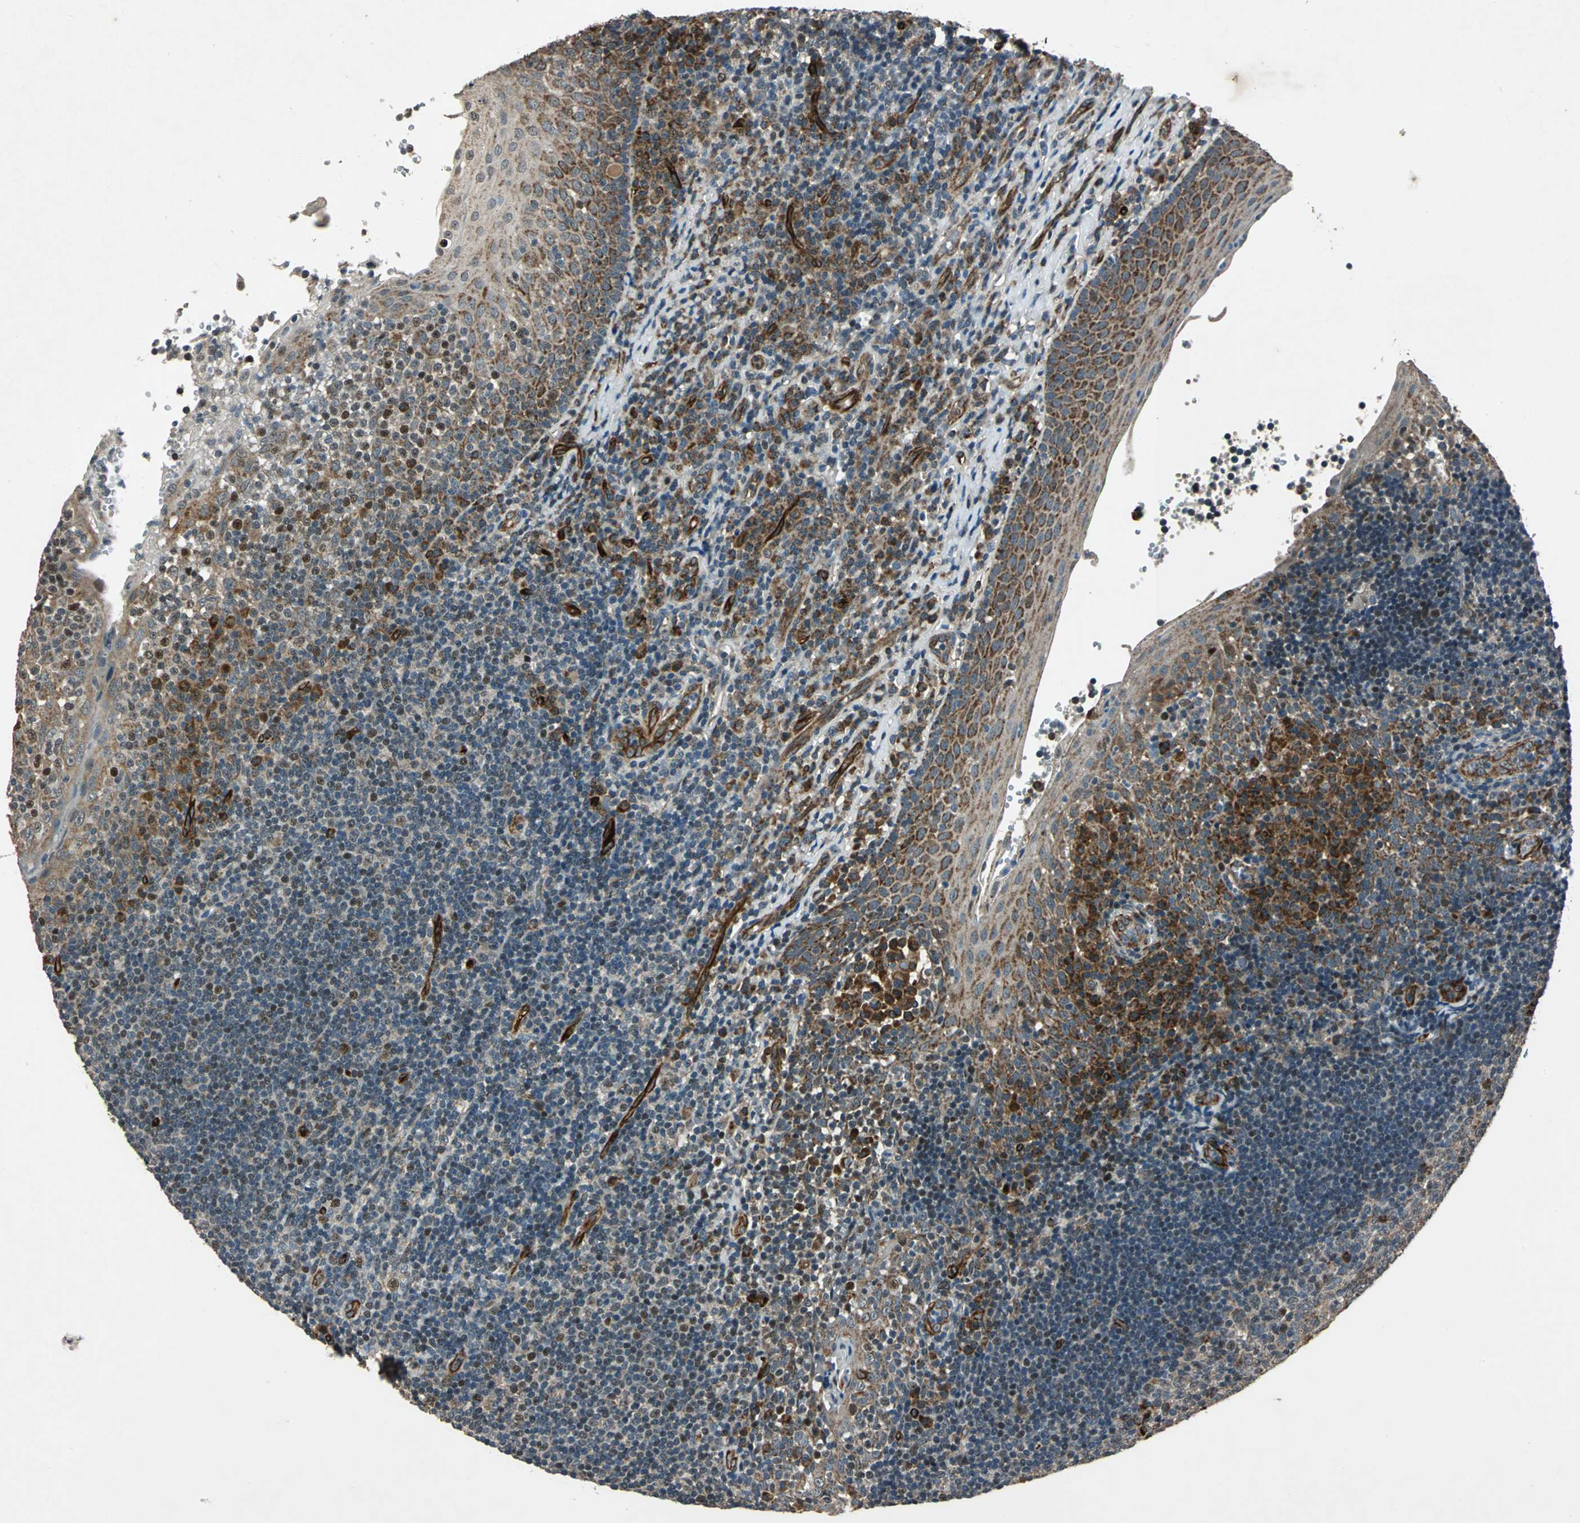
{"staining": {"intensity": "weak", "quantity": "25%-75%", "location": "cytoplasmic/membranous,nuclear"}, "tissue": "tonsil", "cell_type": "Germinal center cells", "image_type": "normal", "snomed": [{"axis": "morphology", "description": "Normal tissue, NOS"}, {"axis": "topography", "description": "Tonsil"}], "caption": "Germinal center cells reveal low levels of weak cytoplasmic/membranous,nuclear staining in approximately 25%-75% of cells in benign tonsil.", "gene": "EXD2", "patient": {"sex": "female", "age": 40}}